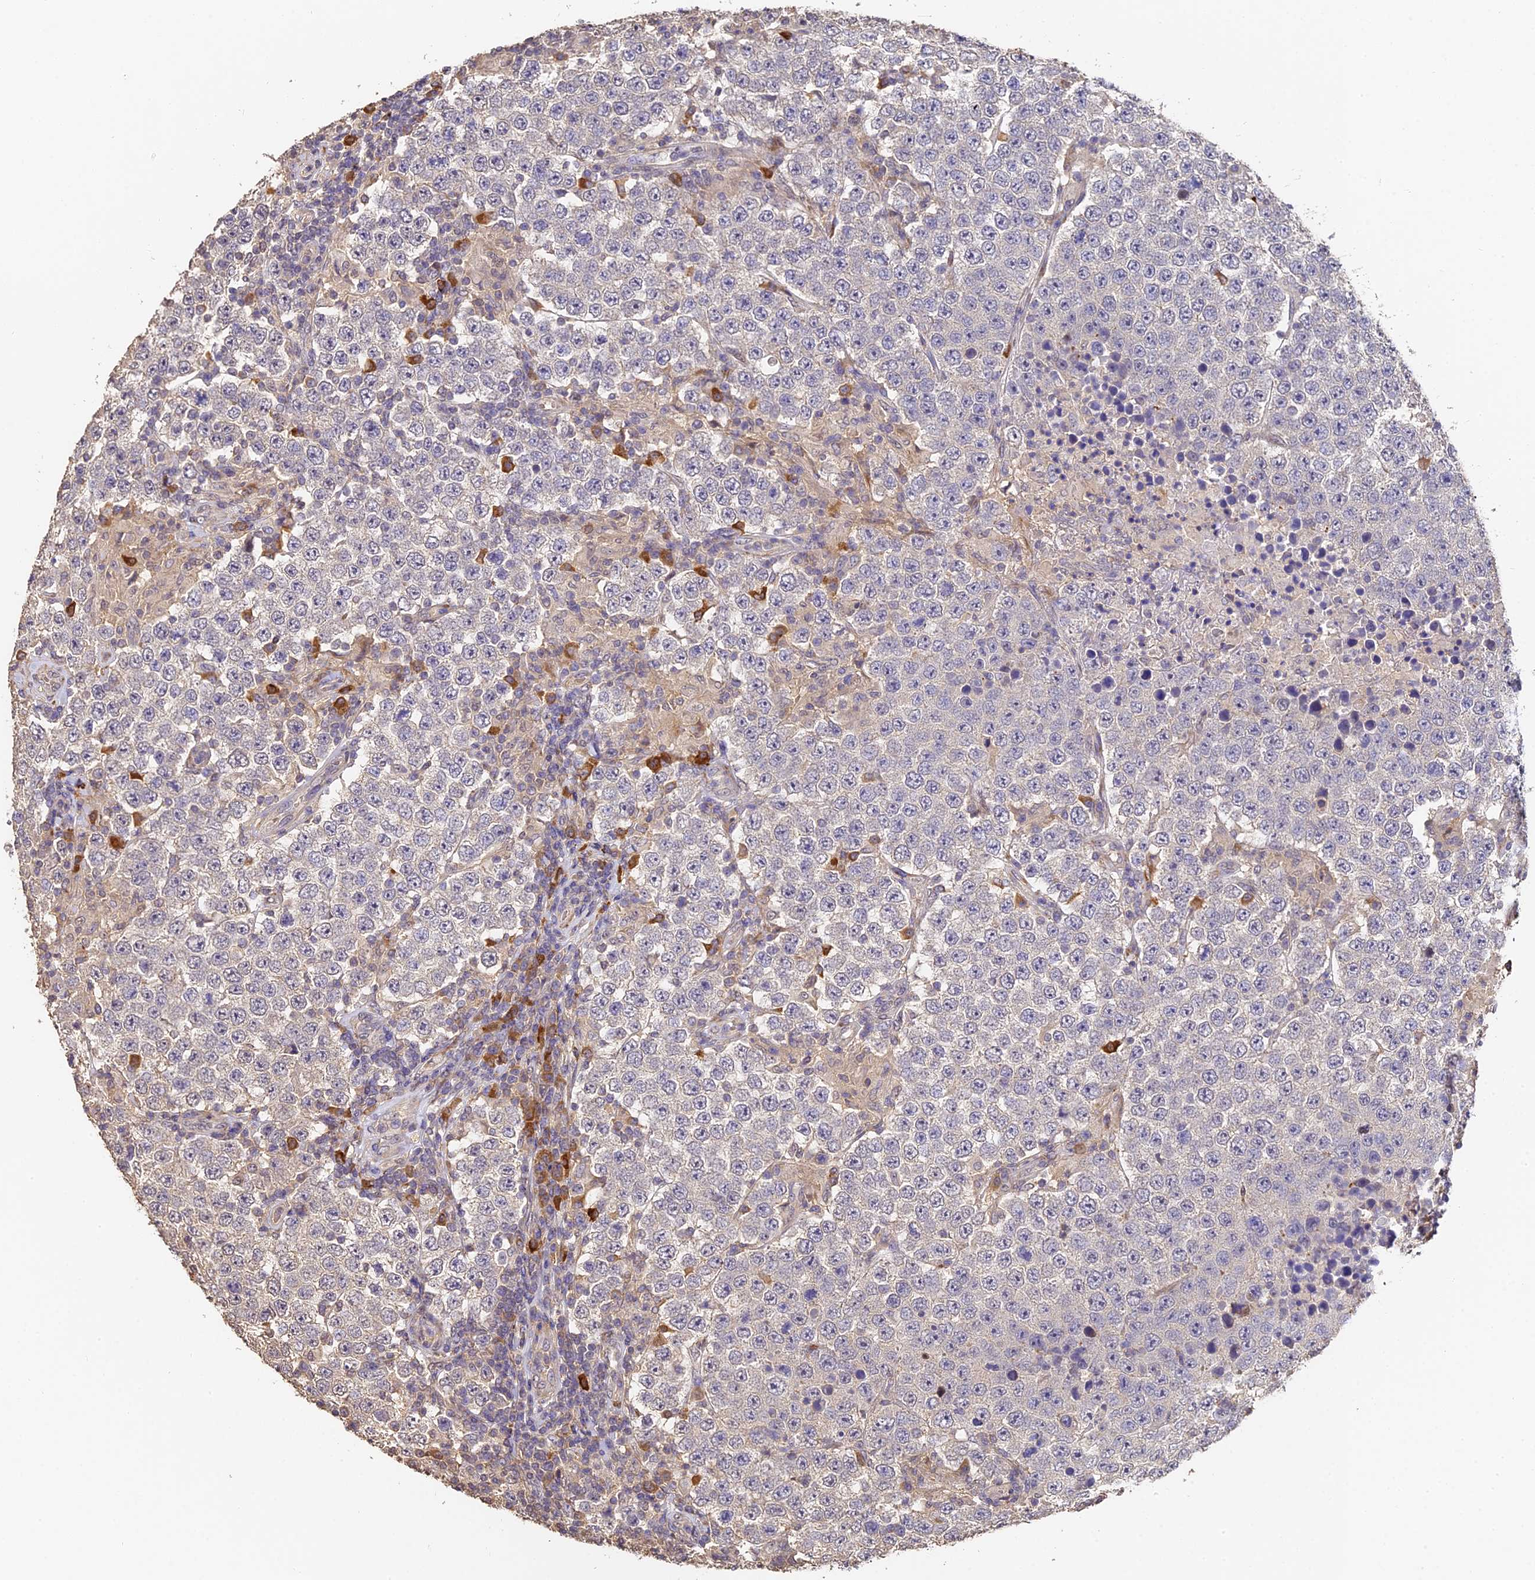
{"staining": {"intensity": "negative", "quantity": "none", "location": "none"}, "tissue": "testis cancer", "cell_type": "Tumor cells", "image_type": "cancer", "snomed": [{"axis": "morphology", "description": "Normal tissue, NOS"}, {"axis": "morphology", "description": "Urothelial carcinoma, High grade"}, {"axis": "morphology", "description": "Seminoma, NOS"}, {"axis": "morphology", "description": "Carcinoma, Embryonal, NOS"}, {"axis": "topography", "description": "Urinary bladder"}, {"axis": "topography", "description": "Testis"}], "caption": "The photomicrograph displays no significant expression in tumor cells of testis cancer (embryonal carcinoma).", "gene": "SLC11A1", "patient": {"sex": "male", "age": 41}}